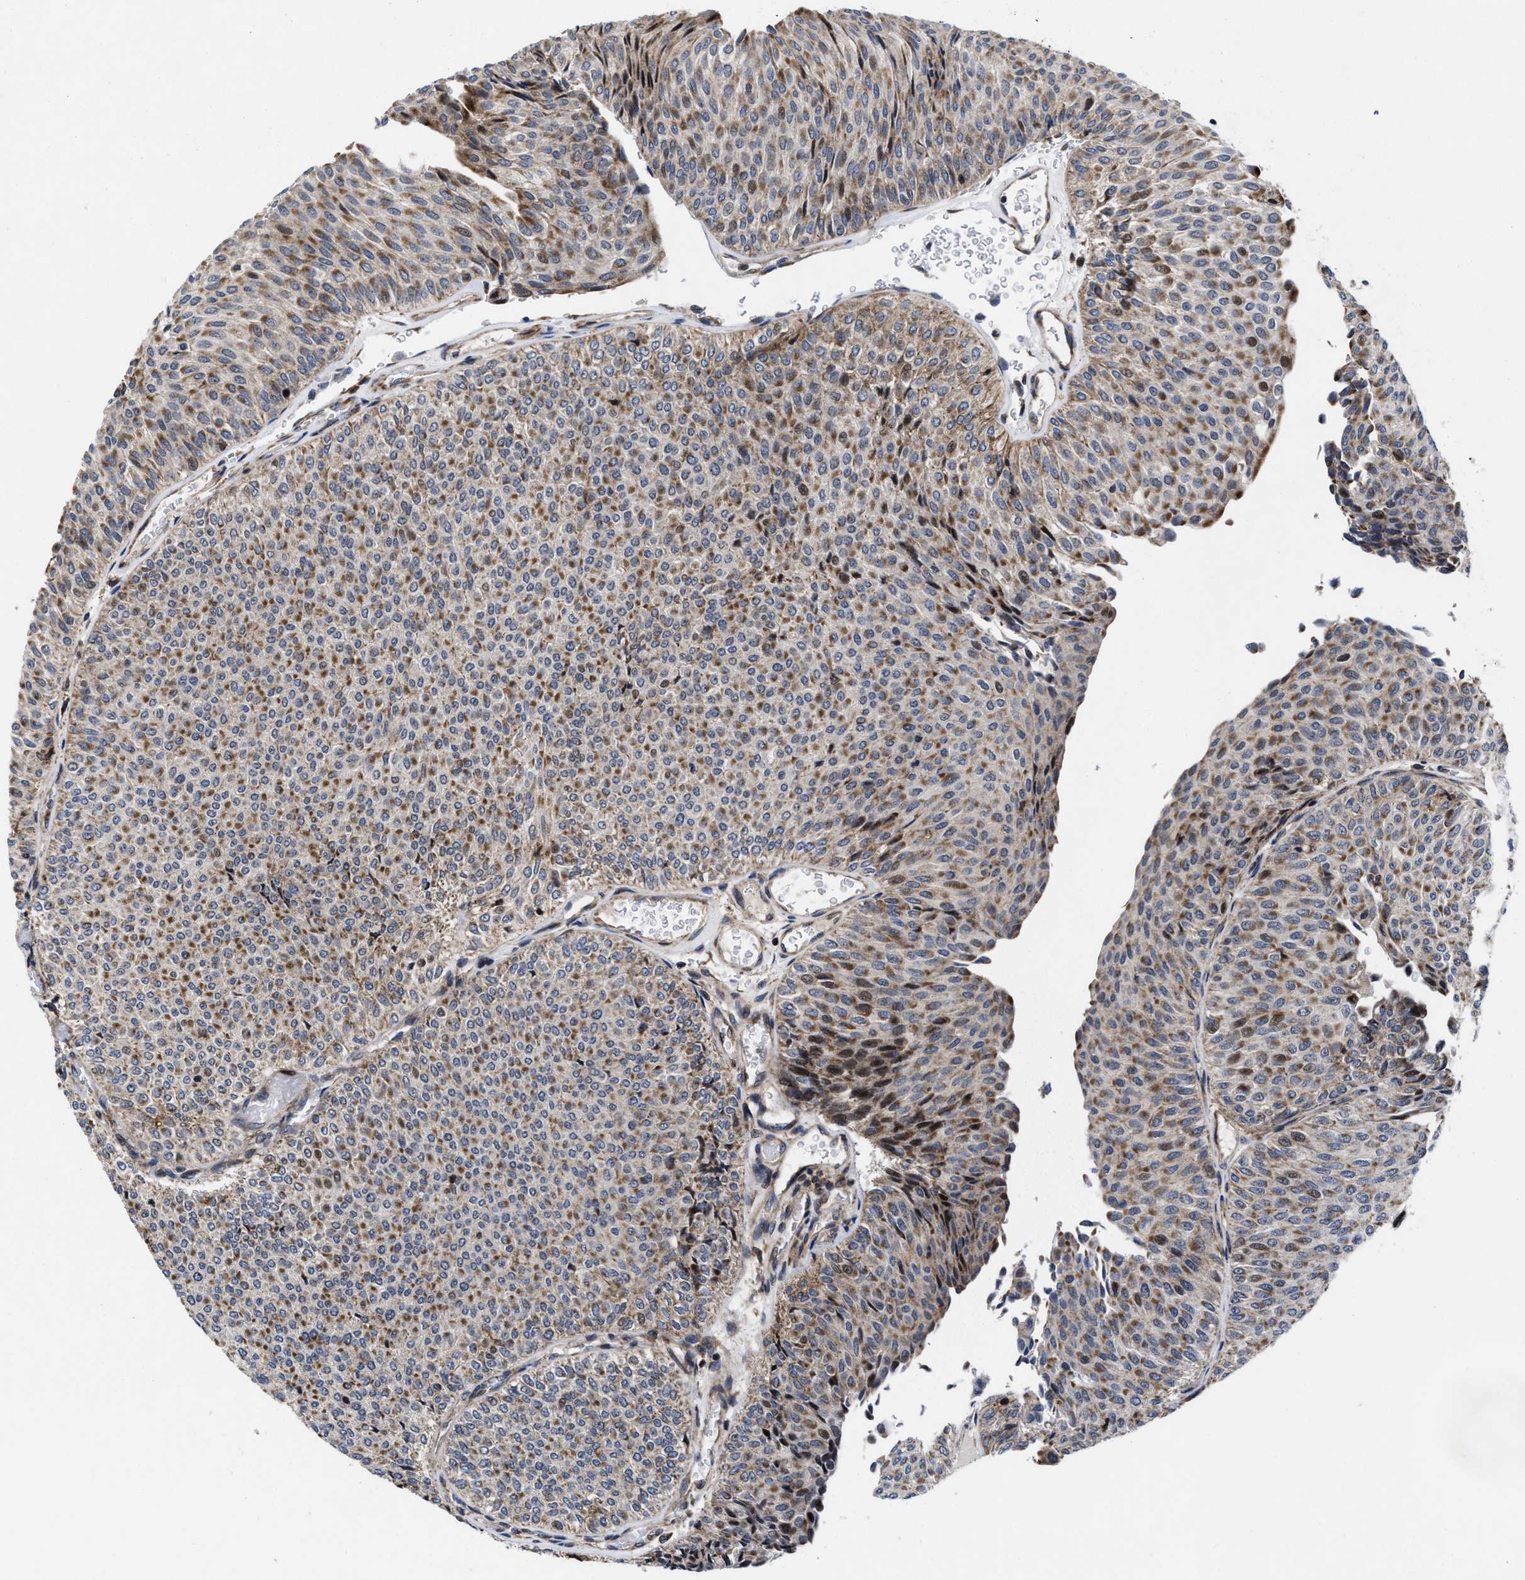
{"staining": {"intensity": "moderate", "quantity": ">75%", "location": "cytoplasmic/membranous"}, "tissue": "urothelial cancer", "cell_type": "Tumor cells", "image_type": "cancer", "snomed": [{"axis": "morphology", "description": "Urothelial carcinoma, Low grade"}, {"axis": "topography", "description": "Urinary bladder"}], "caption": "A brown stain highlights moderate cytoplasmic/membranous staining of a protein in urothelial cancer tumor cells.", "gene": "MRPL50", "patient": {"sex": "male", "age": 78}}